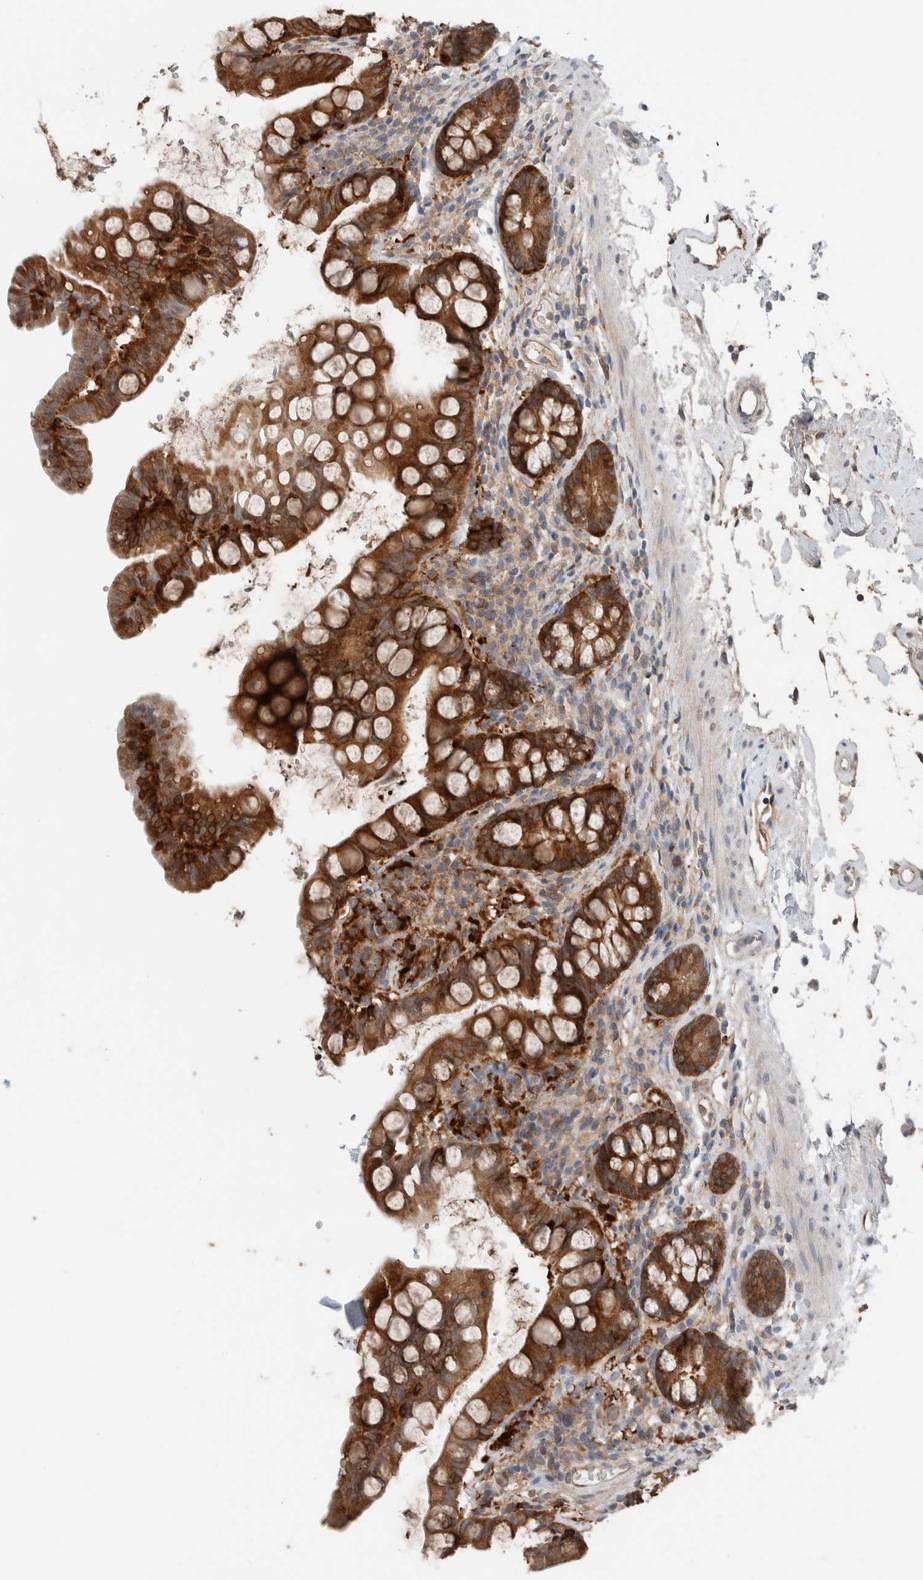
{"staining": {"intensity": "strong", "quantity": ">75%", "location": "cytoplasmic/membranous"}, "tissue": "small intestine", "cell_type": "Glandular cells", "image_type": "normal", "snomed": [{"axis": "morphology", "description": "Normal tissue, NOS"}, {"axis": "topography", "description": "Smooth muscle"}, {"axis": "topography", "description": "Small intestine"}], "caption": "Immunohistochemistry staining of normal small intestine, which displays high levels of strong cytoplasmic/membranous positivity in about >75% of glandular cells indicating strong cytoplasmic/membranous protein expression. The staining was performed using DAB (brown) for protein detection and nuclei were counterstained in hematoxylin (blue).", "gene": "XPNPEP1", "patient": {"sex": "female", "age": 84}}